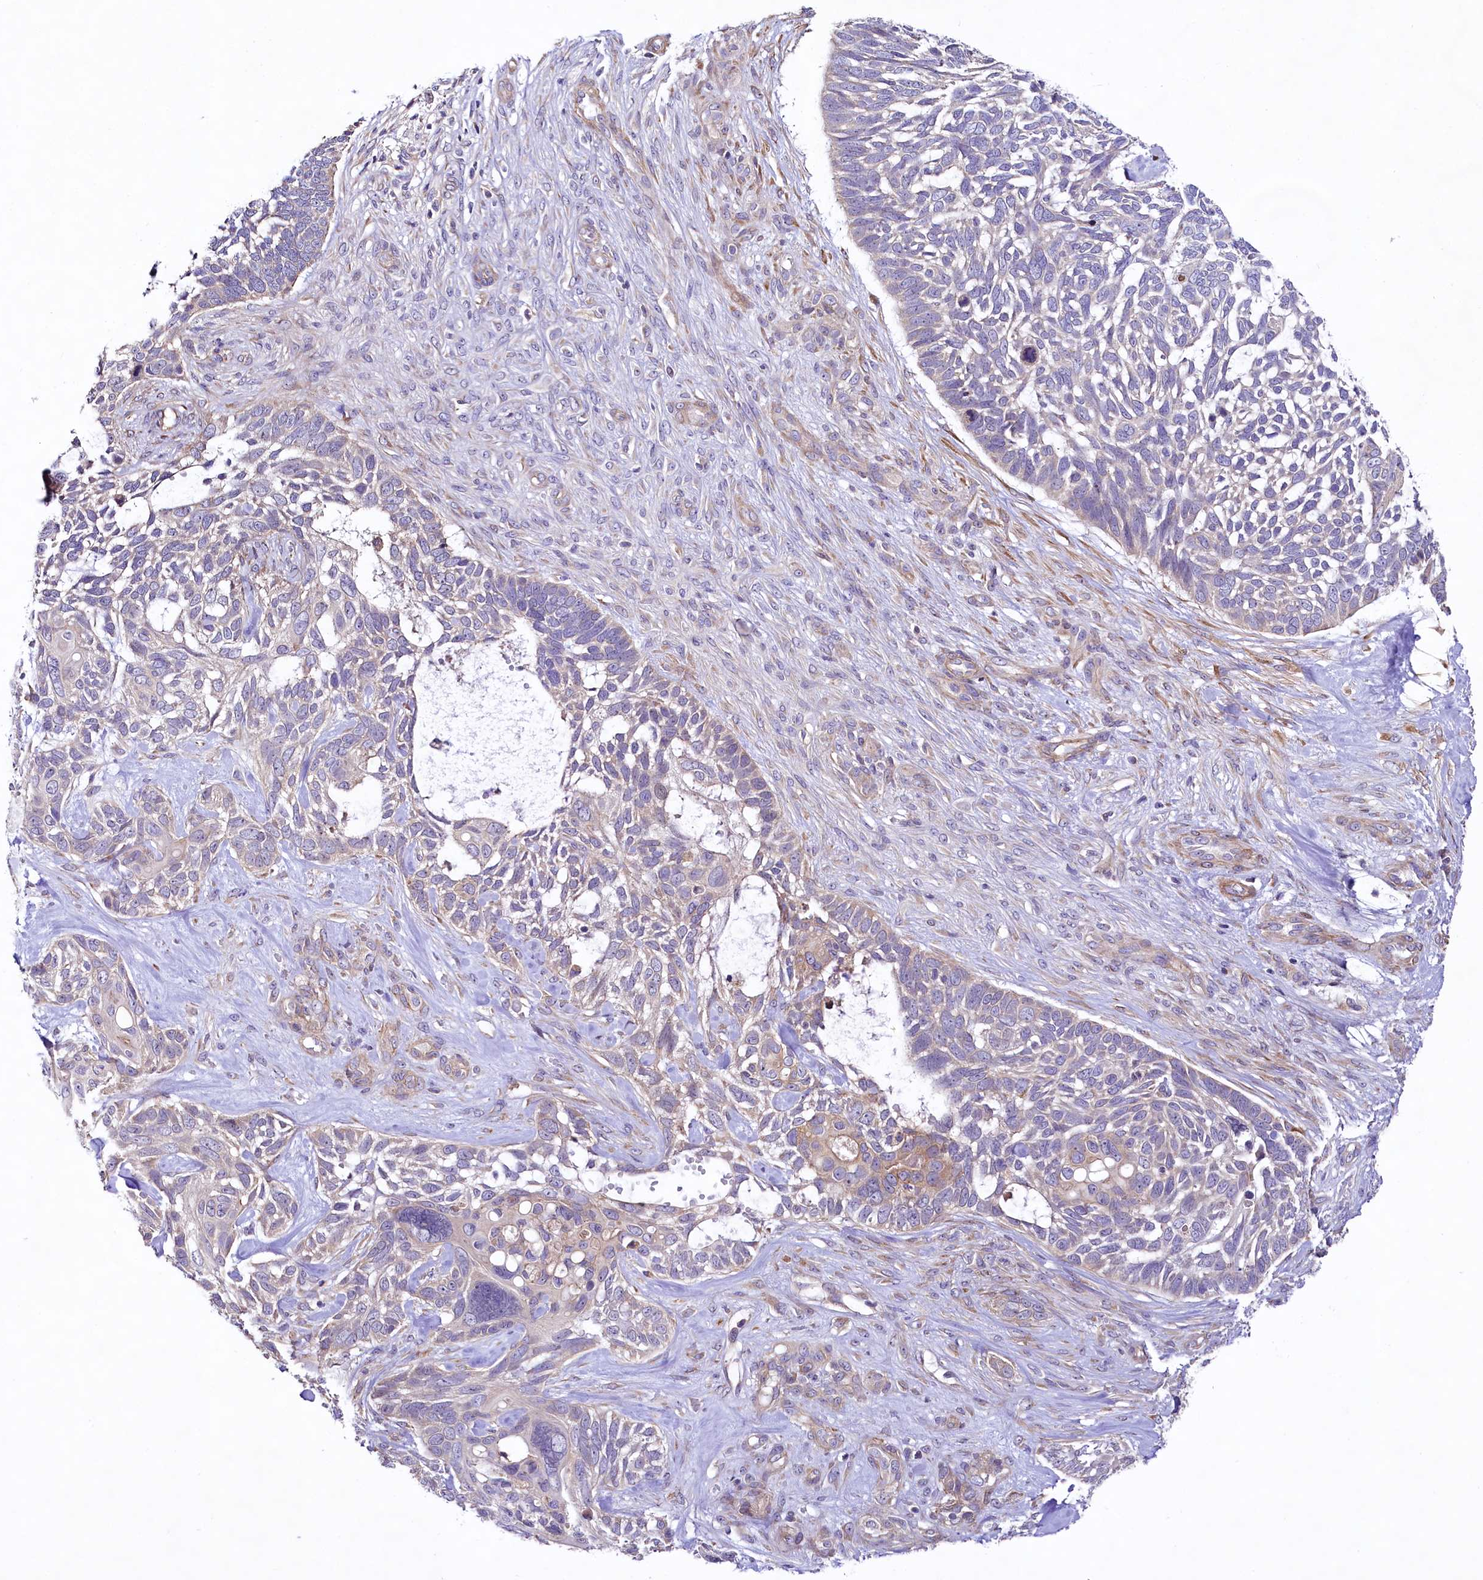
{"staining": {"intensity": "weak", "quantity": "<25%", "location": "cytoplasmic/membranous"}, "tissue": "skin cancer", "cell_type": "Tumor cells", "image_type": "cancer", "snomed": [{"axis": "morphology", "description": "Basal cell carcinoma"}, {"axis": "topography", "description": "Skin"}], "caption": "Immunohistochemical staining of human skin cancer reveals no significant staining in tumor cells.", "gene": "VPS11", "patient": {"sex": "male", "age": 88}}